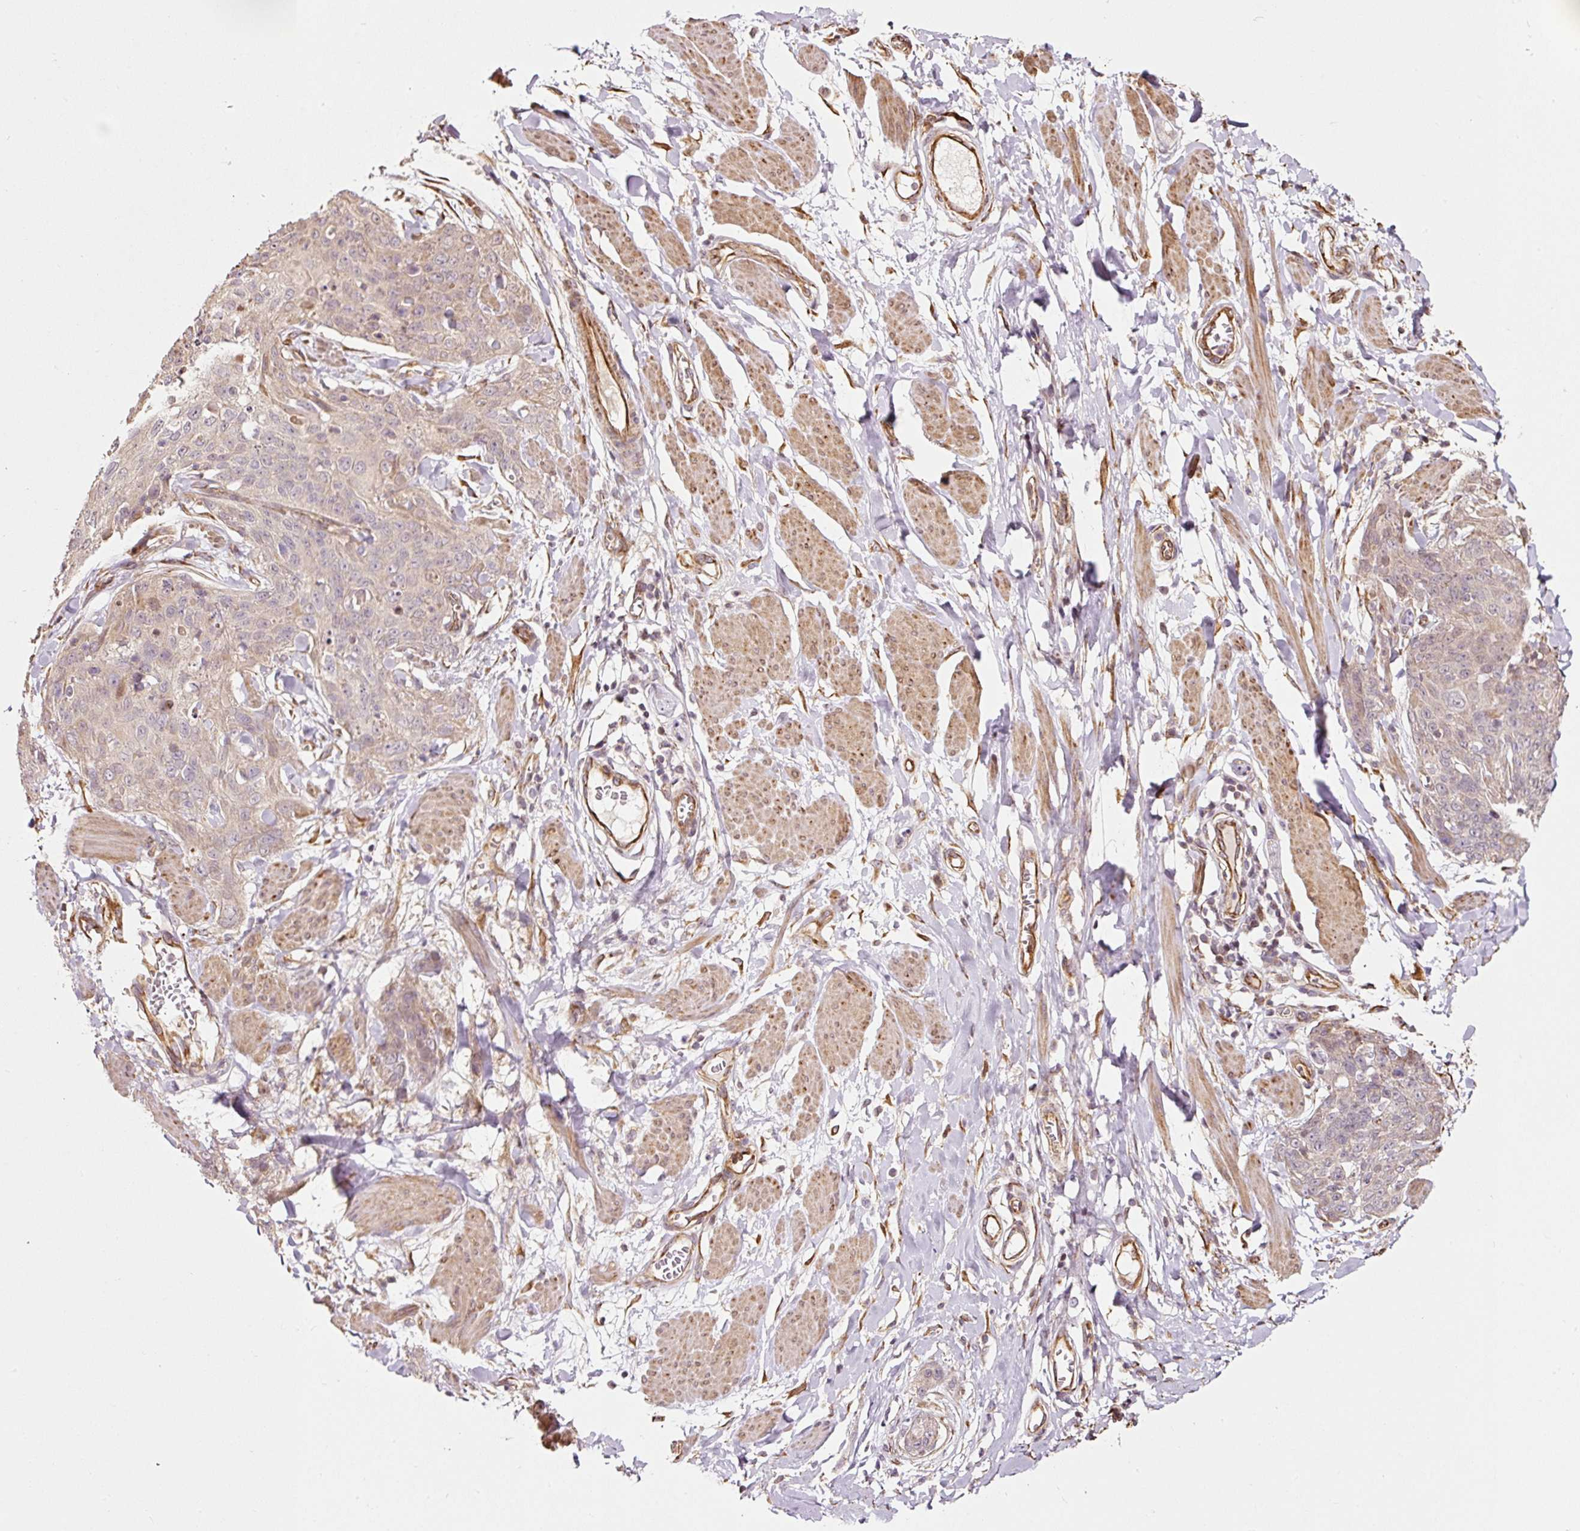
{"staining": {"intensity": "moderate", "quantity": "25%-75%", "location": "cytoplasmic/membranous"}, "tissue": "skin cancer", "cell_type": "Tumor cells", "image_type": "cancer", "snomed": [{"axis": "morphology", "description": "Squamous cell carcinoma, NOS"}, {"axis": "topography", "description": "Skin"}, {"axis": "topography", "description": "Vulva"}], "caption": "Approximately 25%-75% of tumor cells in skin cancer display moderate cytoplasmic/membranous protein positivity as visualized by brown immunohistochemical staining.", "gene": "ETF1", "patient": {"sex": "female", "age": 85}}